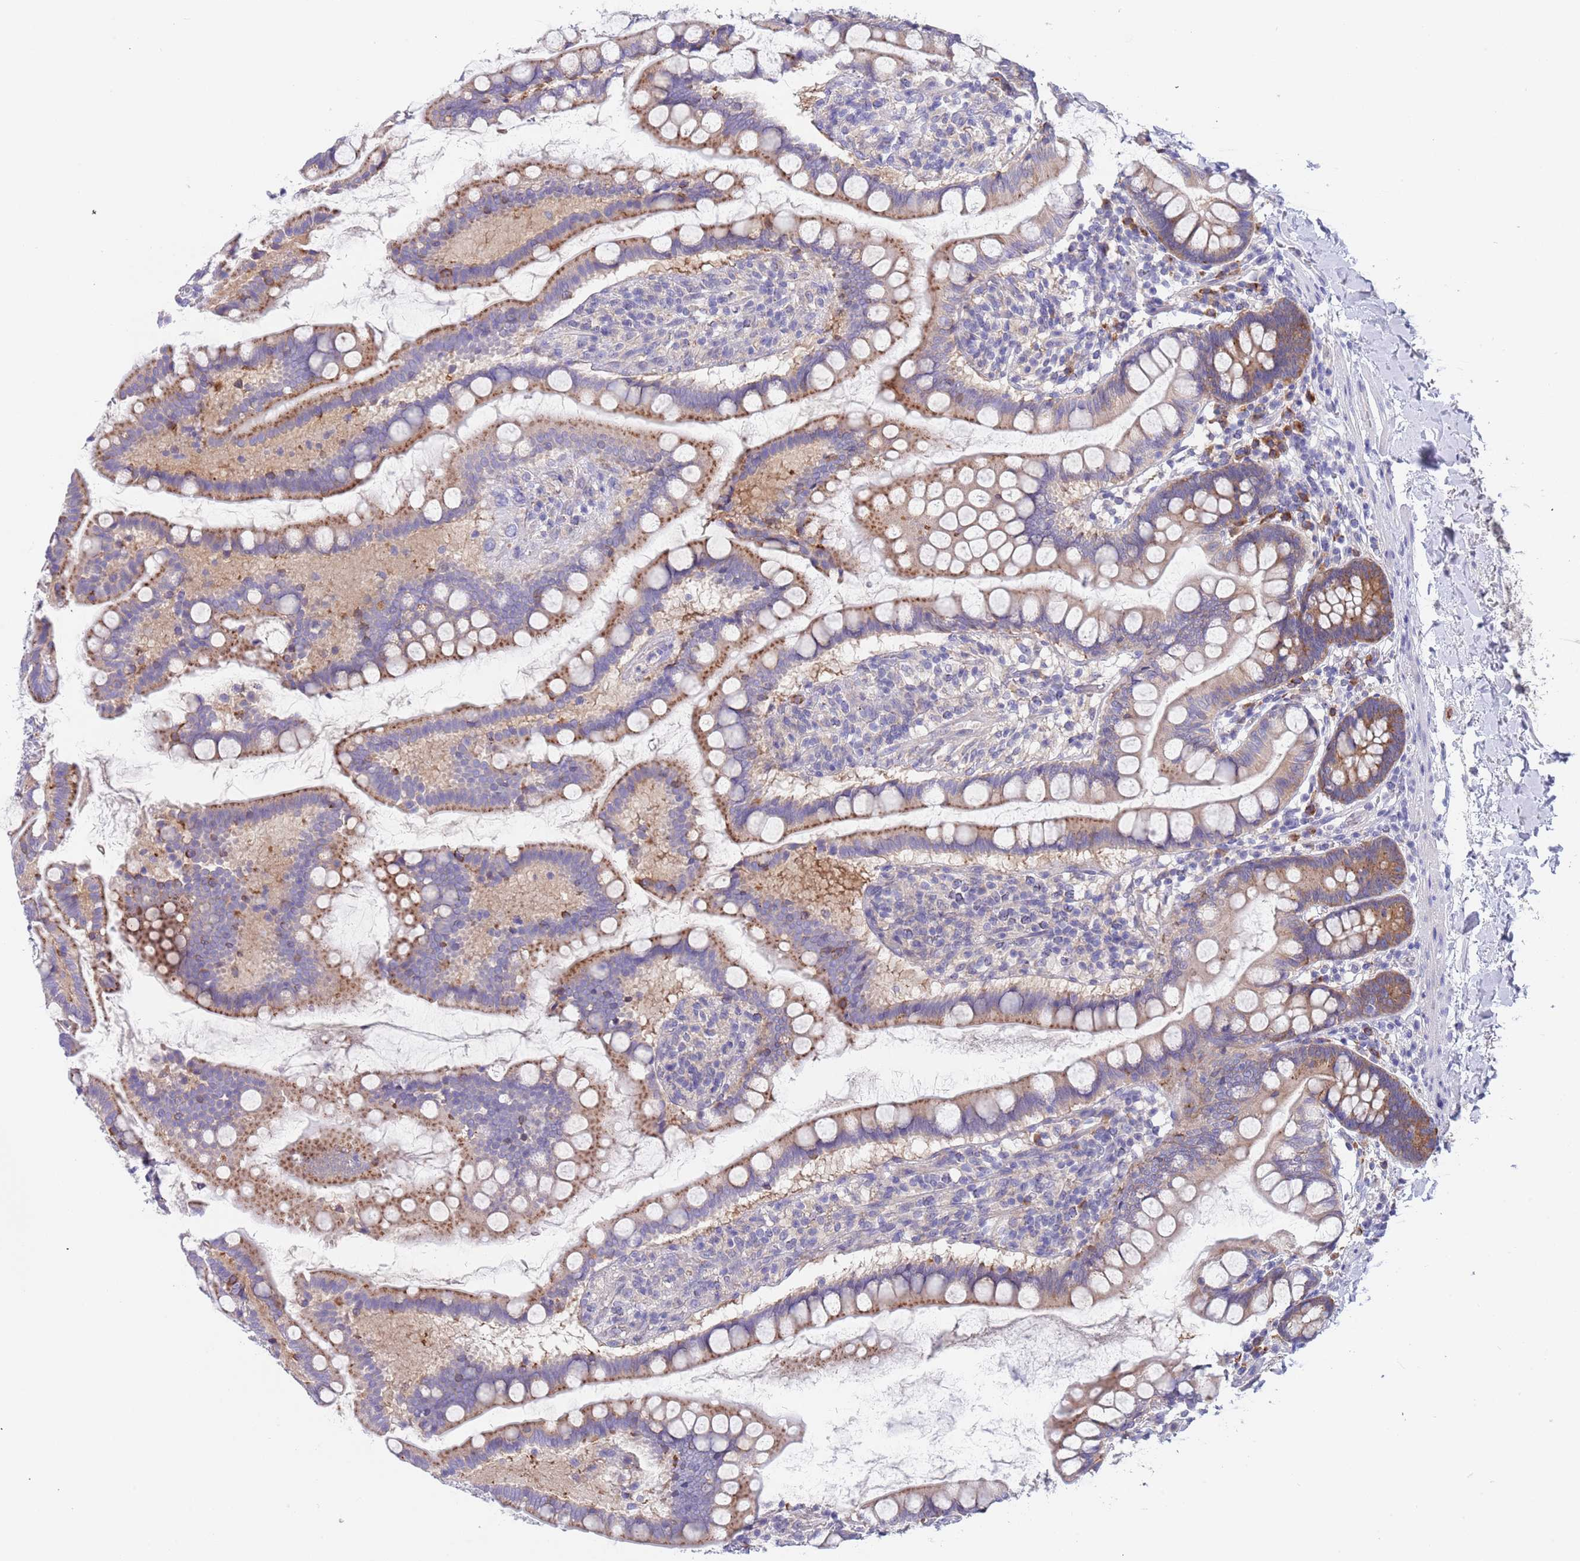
{"staining": {"intensity": "weak", "quantity": ">75%", "location": "cytoplasmic/membranous"}, "tissue": "small intestine", "cell_type": "Glandular cells", "image_type": "normal", "snomed": [{"axis": "morphology", "description": "Normal tissue, NOS"}, {"axis": "topography", "description": "Small intestine"}], "caption": "Glandular cells demonstrate weak cytoplasmic/membranous positivity in approximately >75% of cells in unremarkable small intestine.", "gene": "TYW1B", "patient": {"sex": "female", "age": 84}}